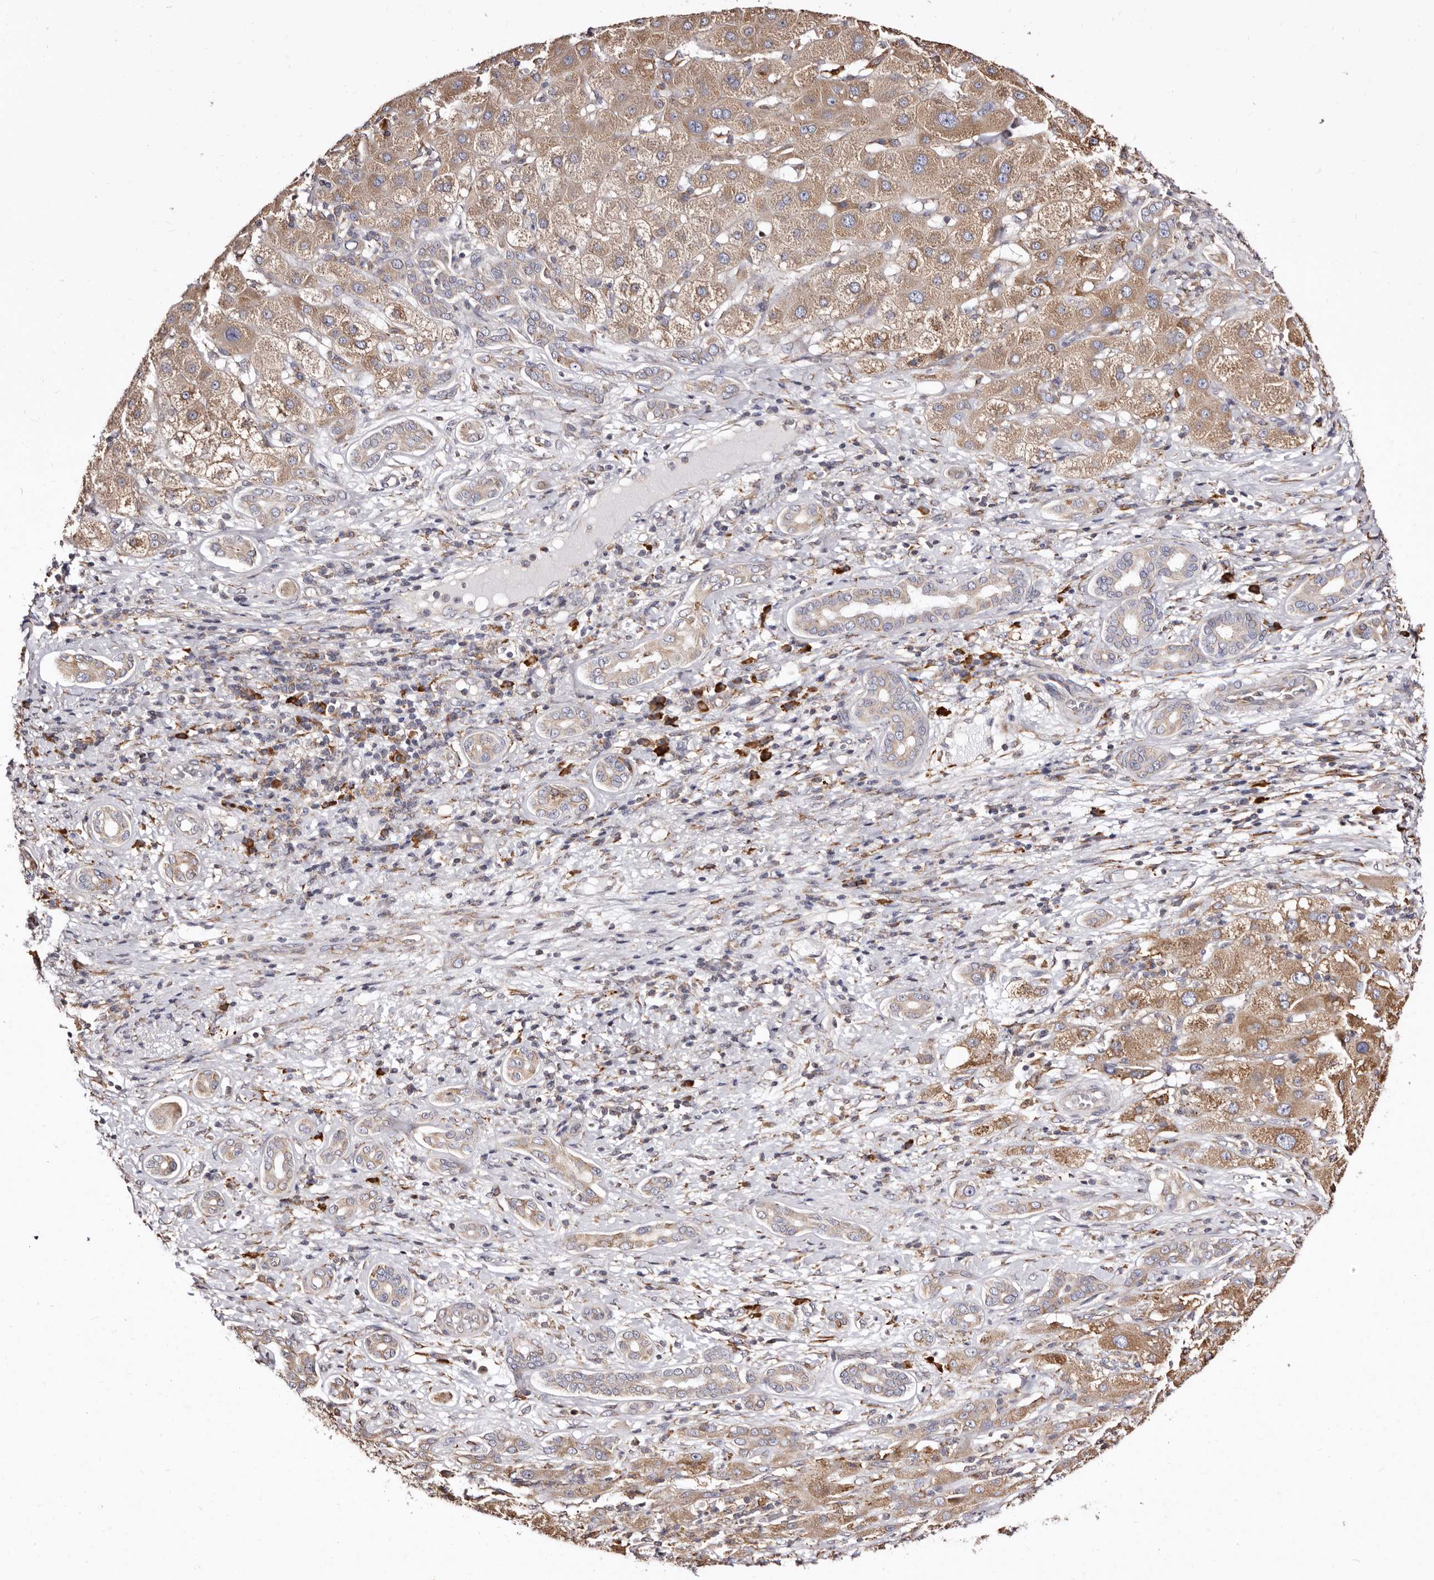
{"staining": {"intensity": "moderate", "quantity": ">75%", "location": "cytoplasmic/membranous"}, "tissue": "liver cancer", "cell_type": "Tumor cells", "image_type": "cancer", "snomed": [{"axis": "morphology", "description": "Carcinoma, Hepatocellular, NOS"}, {"axis": "topography", "description": "Liver"}], "caption": "Moderate cytoplasmic/membranous protein expression is appreciated in approximately >75% of tumor cells in liver cancer (hepatocellular carcinoma).", "gene": "ACBD6", "patient": {"sex": "male", "age": 65}}